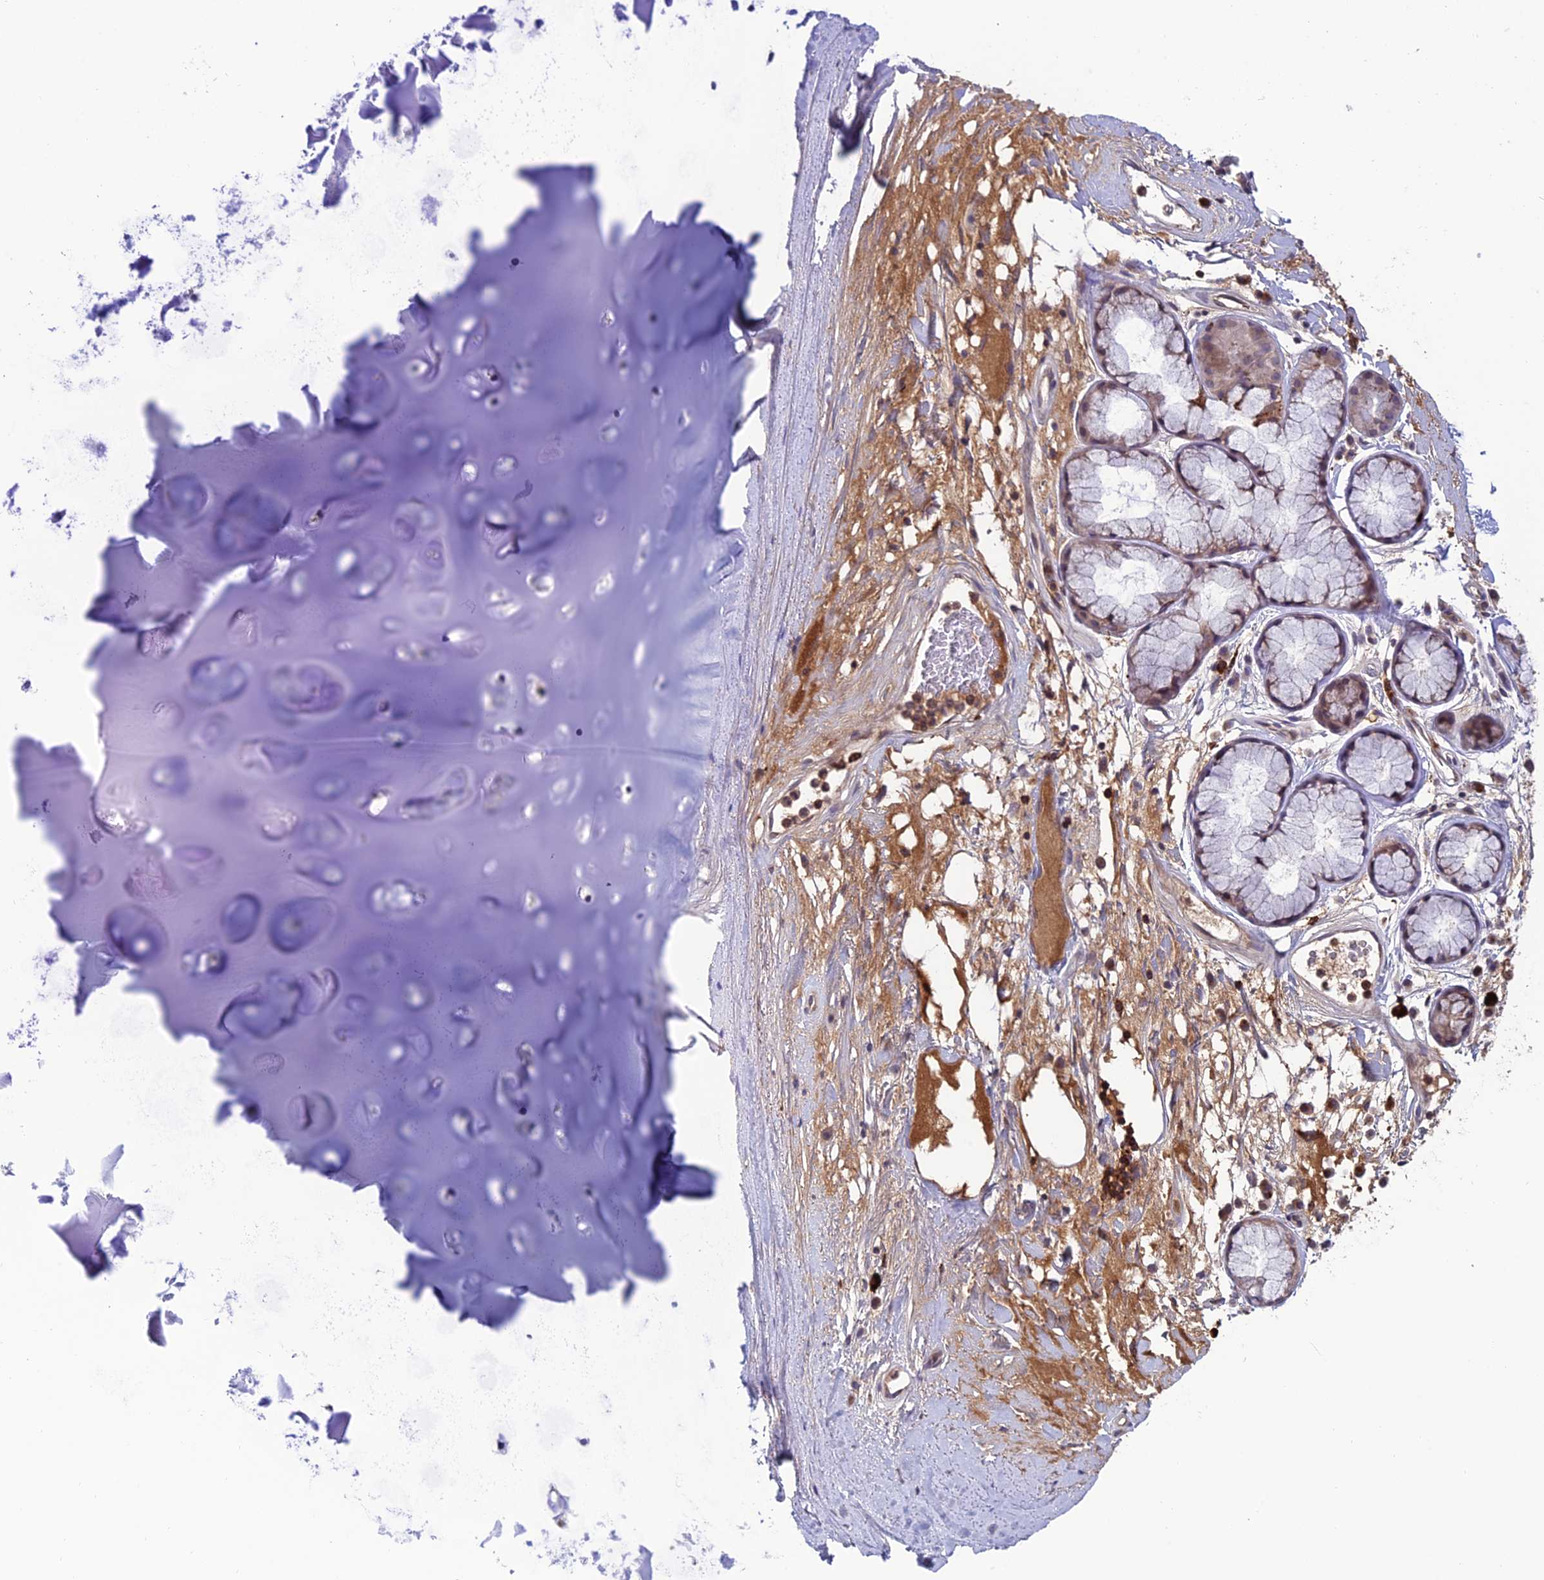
{"staining": {"intensity": "negative", "quantity": "none", "location": "none"}, "tissue": "adipose tissue", "cell_type": "Adipocytes", "image_type": "normal", "snomed": [{"axis": "morphology", "description": "Normal tissue, NOS"}, {"axis": "topography", "description": "Cartilage tissue"}], "caption": "A high-resolution micrograph shows immunohistochemistry (IHC) staining of unremarkable adipose tissue, which demonstrates no significant expression in adipocytes.", "gene": "ARHGEF18", "patient": {"sex": "female", "age": 63}}